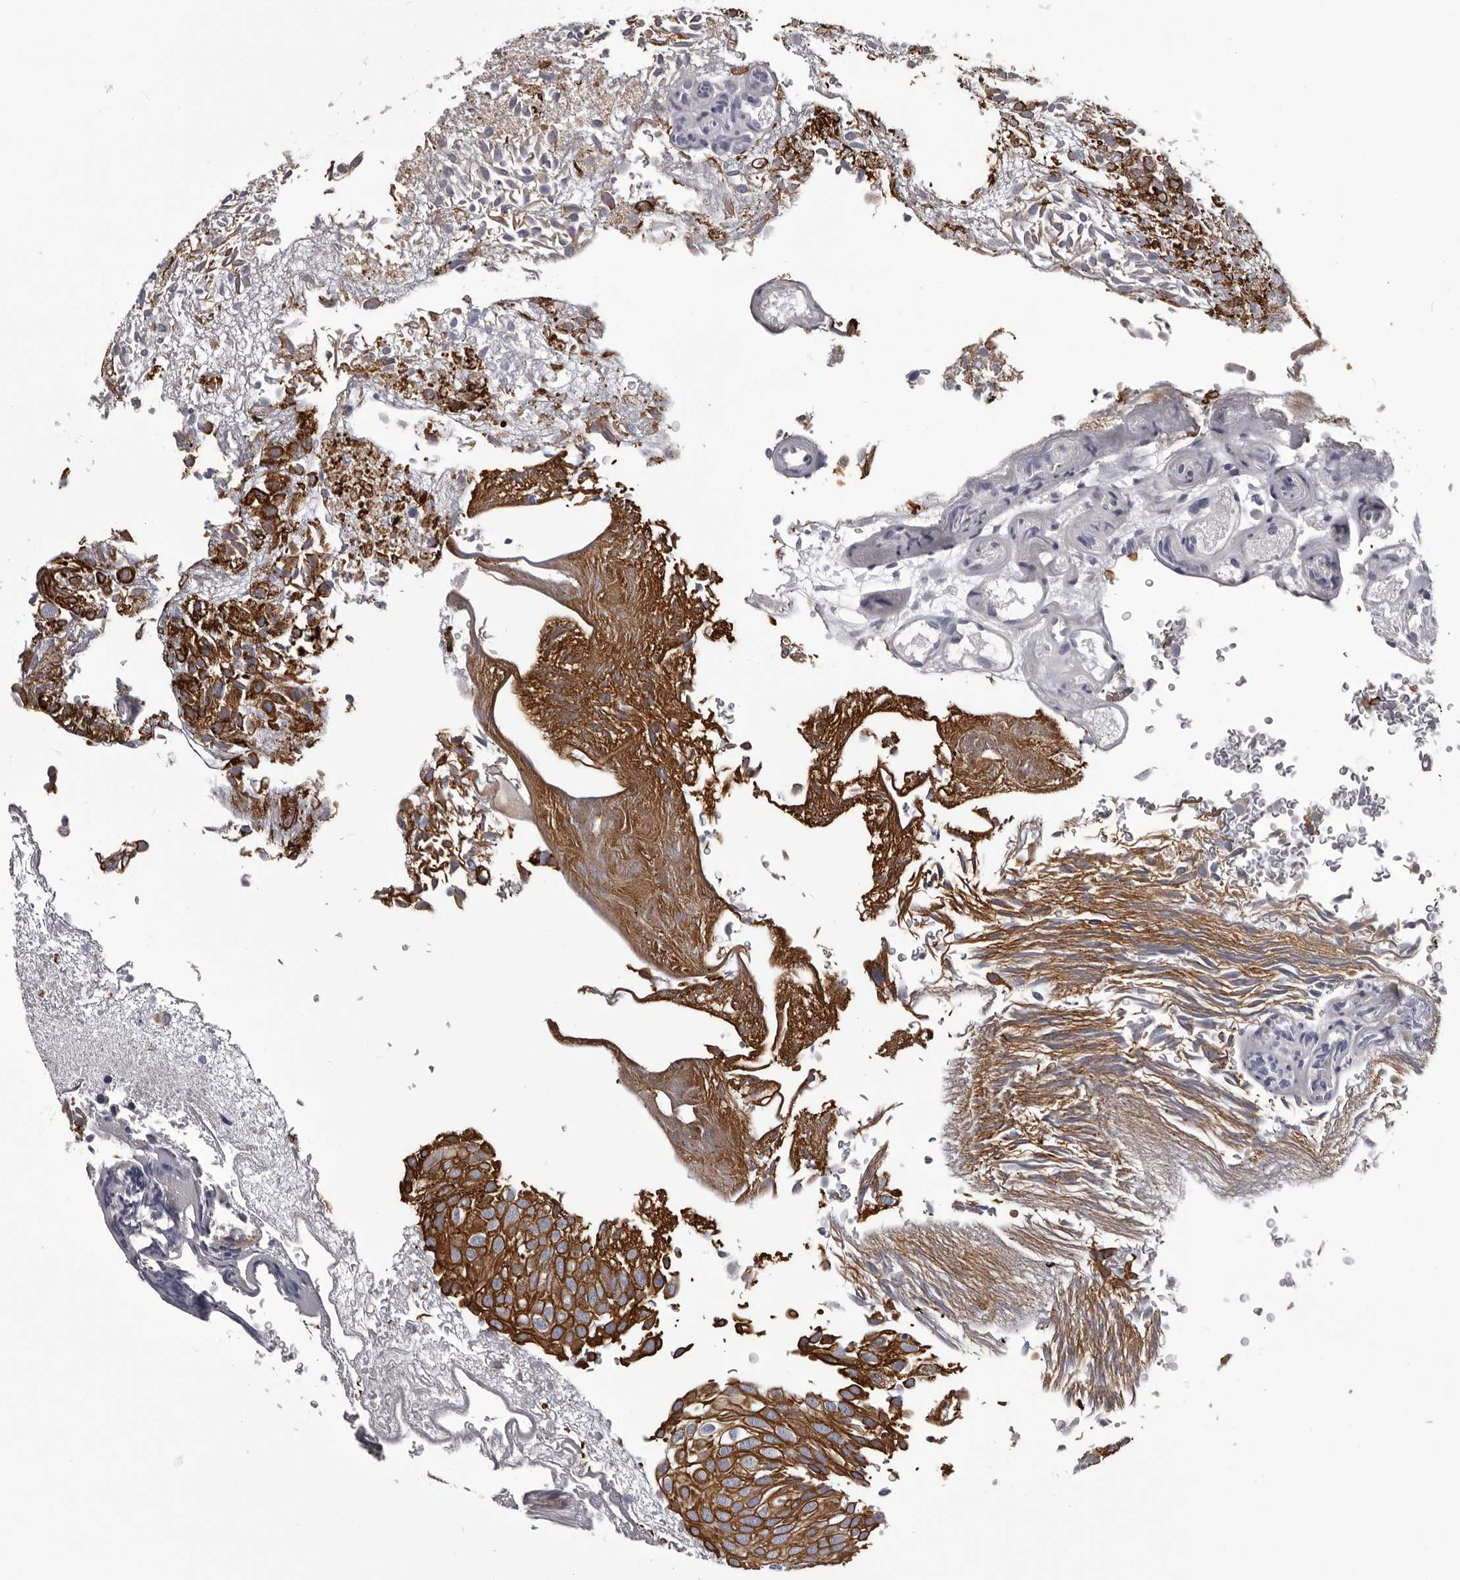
{"staining": {"intensity": "strong", "quantity": ">75%", "location": "cytoplasmic/membranous"}, "tissue": "urothelial cancer", "cell_type": "Tumor cells", "image_type": "cancer", "snomed": [{"axis": "morphology", "description": "Urothelial carcinoma, Low grade"}, {"axis": "topography", "description": "Urinary bladder"}], "caption": "A brown stain highlights strong cytoplasmic/membranous expression of a protein in urothelial cancer tumor cells.", "gene": "LPAR6", "patient": {"sex": "male", "age": 78}}